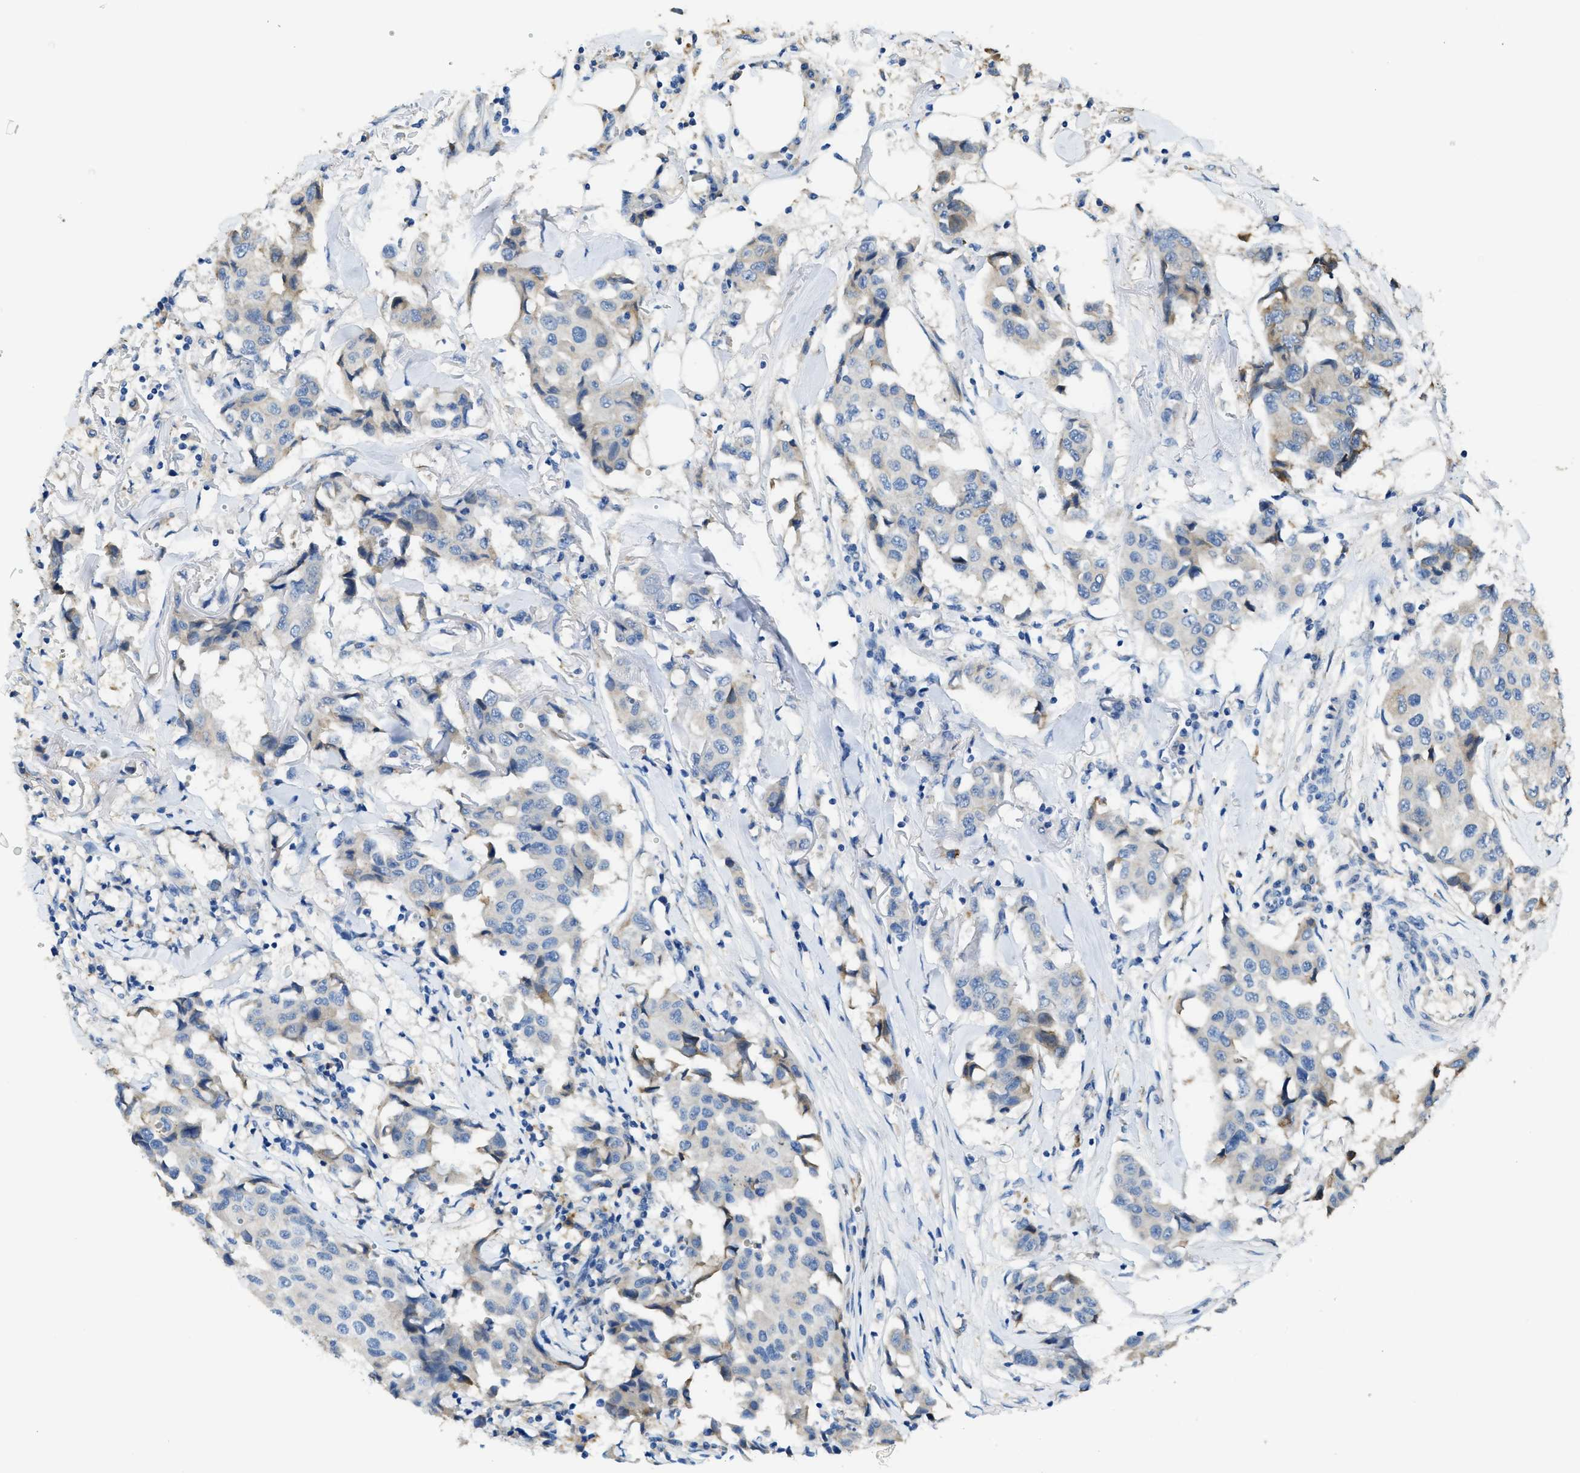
{"staining": {"intensity": "negative", "quantity": "none", "location": "none"}, "tissue": "breast cancer", "cell_type": "Tumor cells", "image_type": "cancer", "snomed": [{"axis": "morphology", "description": "Duct carcinoma"}, {"axis": "topography", "description": "Breast"}], "caption": "IHC of human infiltrating ductal carcinoma (breast) demonstrates no expression in tumor cells.", "gene": "RIPK2", "patient": {"sex": "female", "age": 80}}